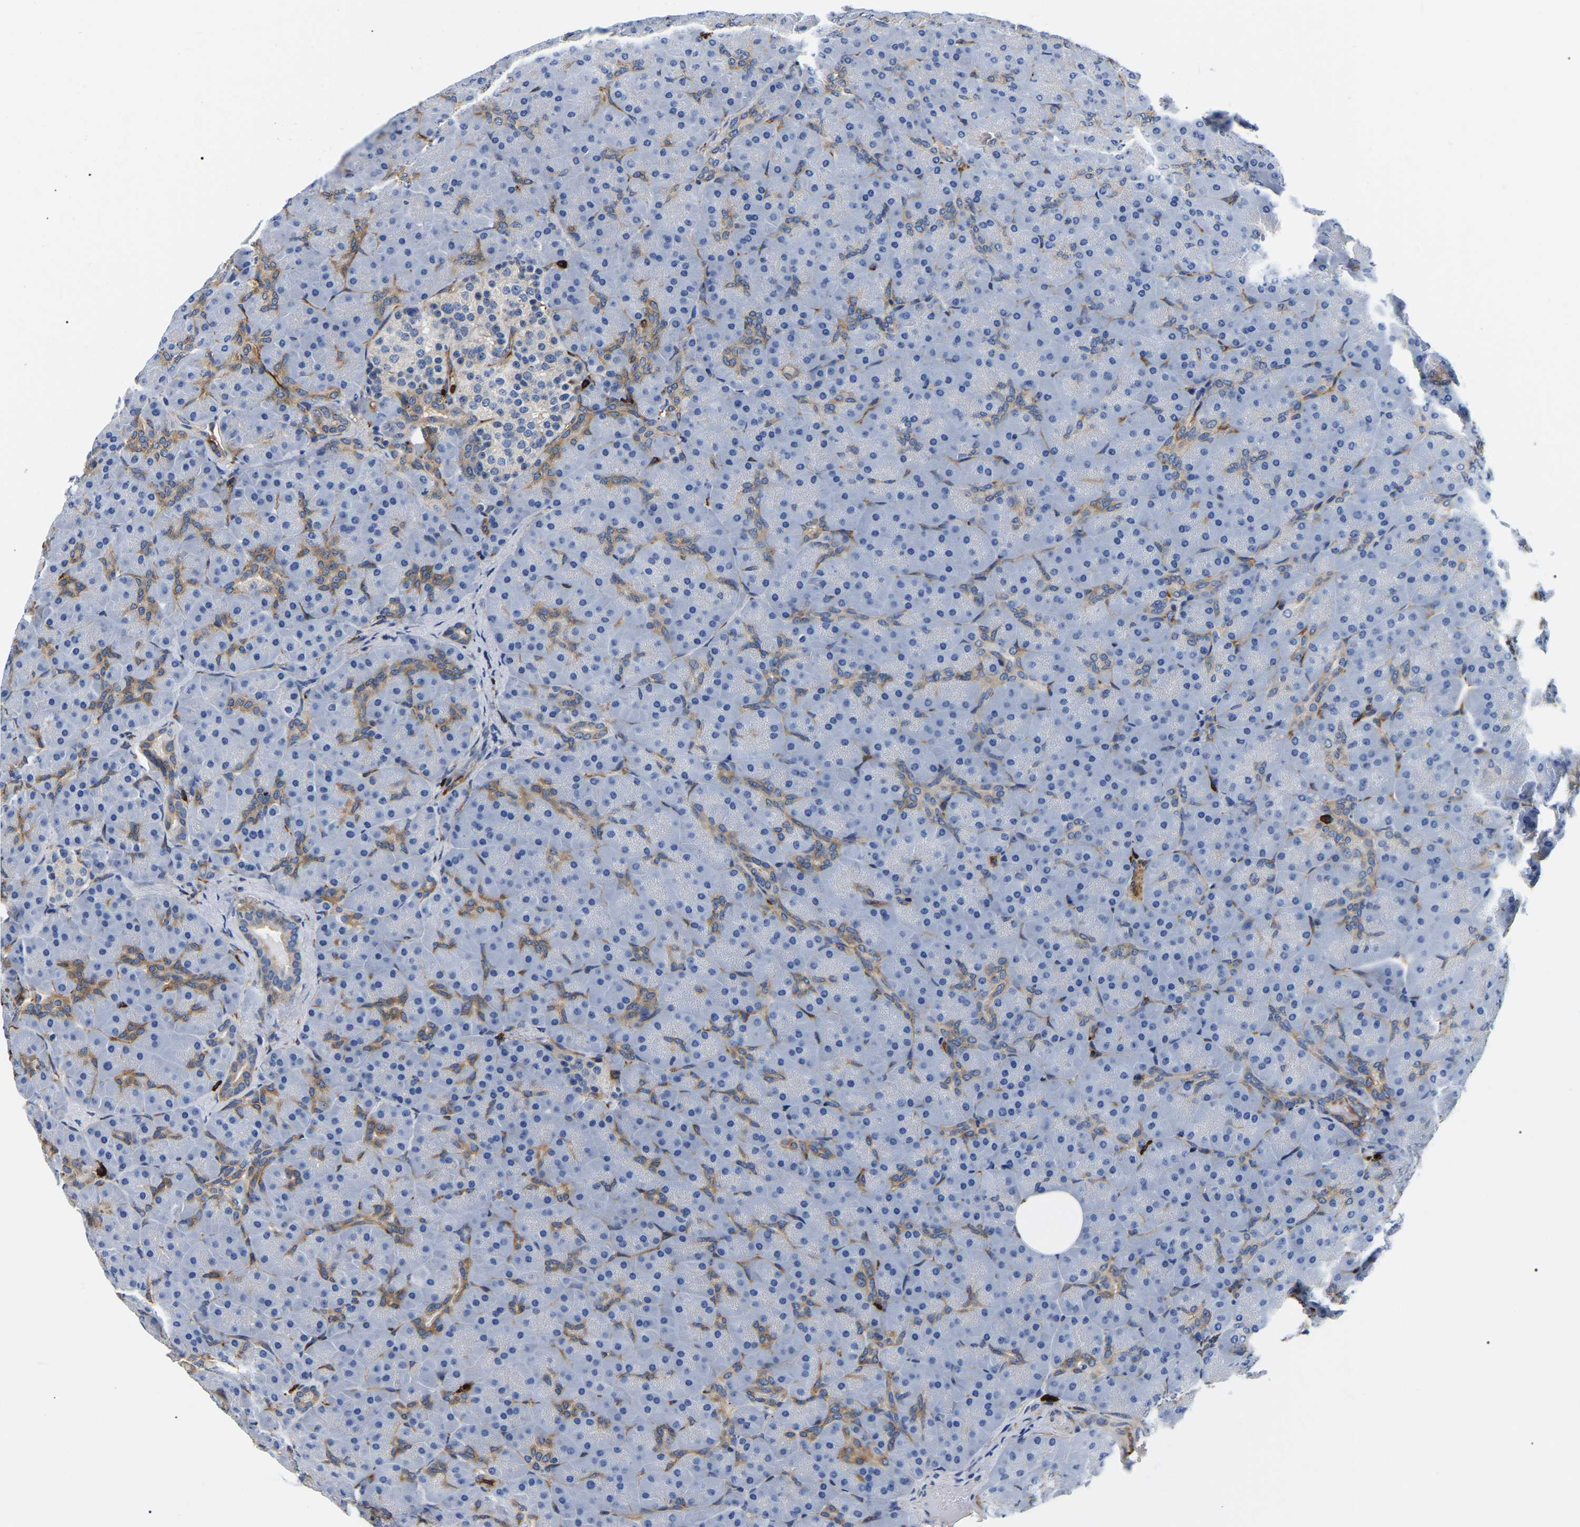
{"staining": {"intensity": "negative", "quantity": "none", "location": "none"}, "tissue": "pancreas", "cell_type": "Exocrine glandular cells", "image_type": "normal", "snomed": [{"axis": "morphology", "description": "Normal tissue, NOS"}, {"axis": "topography", "description": "Pancreas"}], "caption": "Protein analysis of unremarkable pancreas demonstrates no significant staining in exocrine glandular cells. Nuclei are stained in blue.", "gene": "DUSP8", "patient": {"sex": "male", "age": 66}}